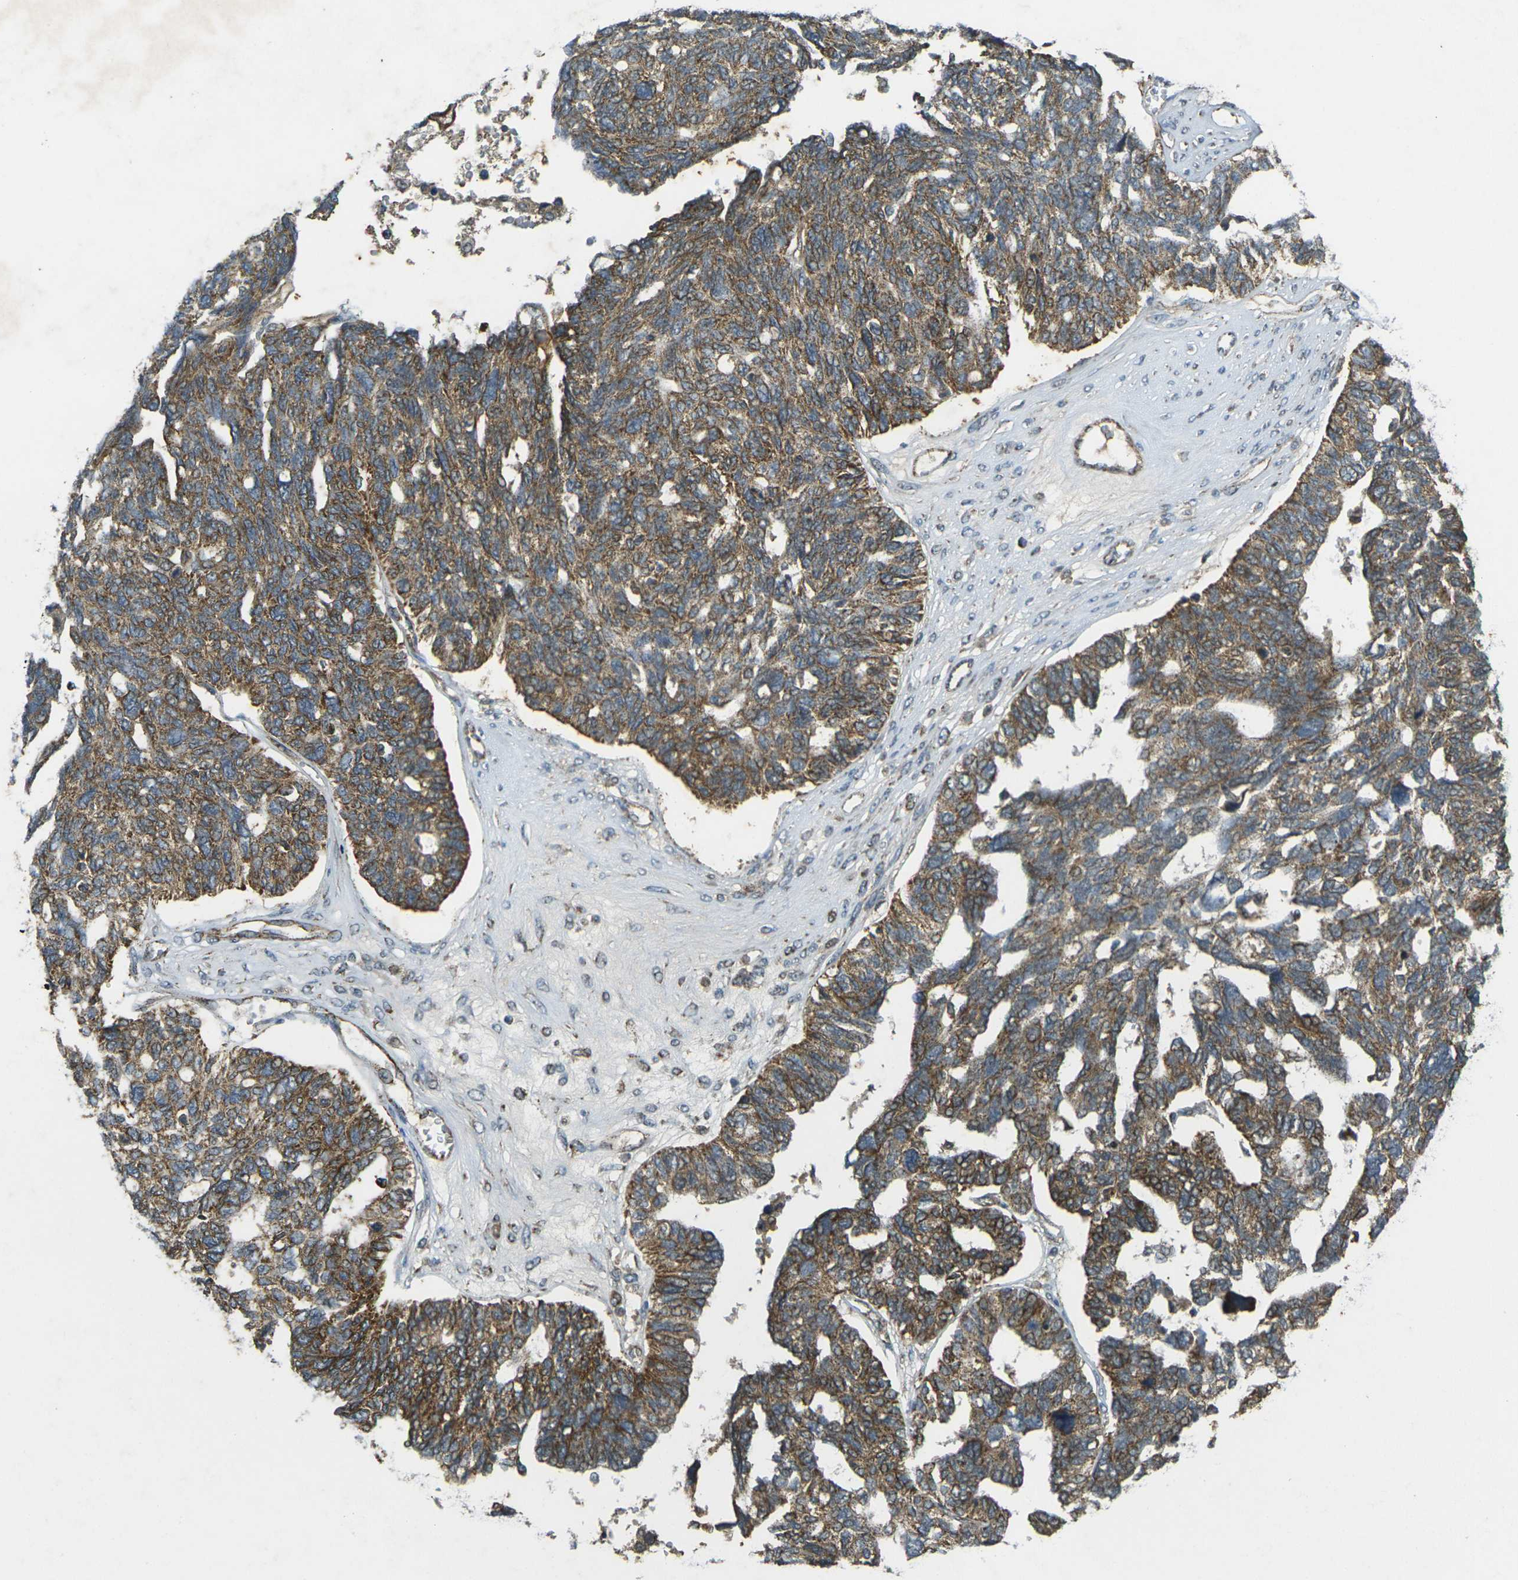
{"staining": {"intensity": "moderate", "quantity": ">75%", "location": "cytoplasmic/membranous"}, "tissue": "ovarian cancer", "cell_type": "Tumor cells", "image_type": "cancer", "snomed": [{"axis": "morphology", "description": "Cystadenocarcinoma, serous, NOS"}, {"axis": "topography", "description": "Ovary"}], "caption": "A photomicrograph showing moderate cytoplasmic/membranous staining in about >75% of tumor cells in ovarian serous cystadenocarcinoma, as visualized by brown immunohistochemical staining.", "gene": "IGF1R", "patient": {"sex": "female", "age": 79}}